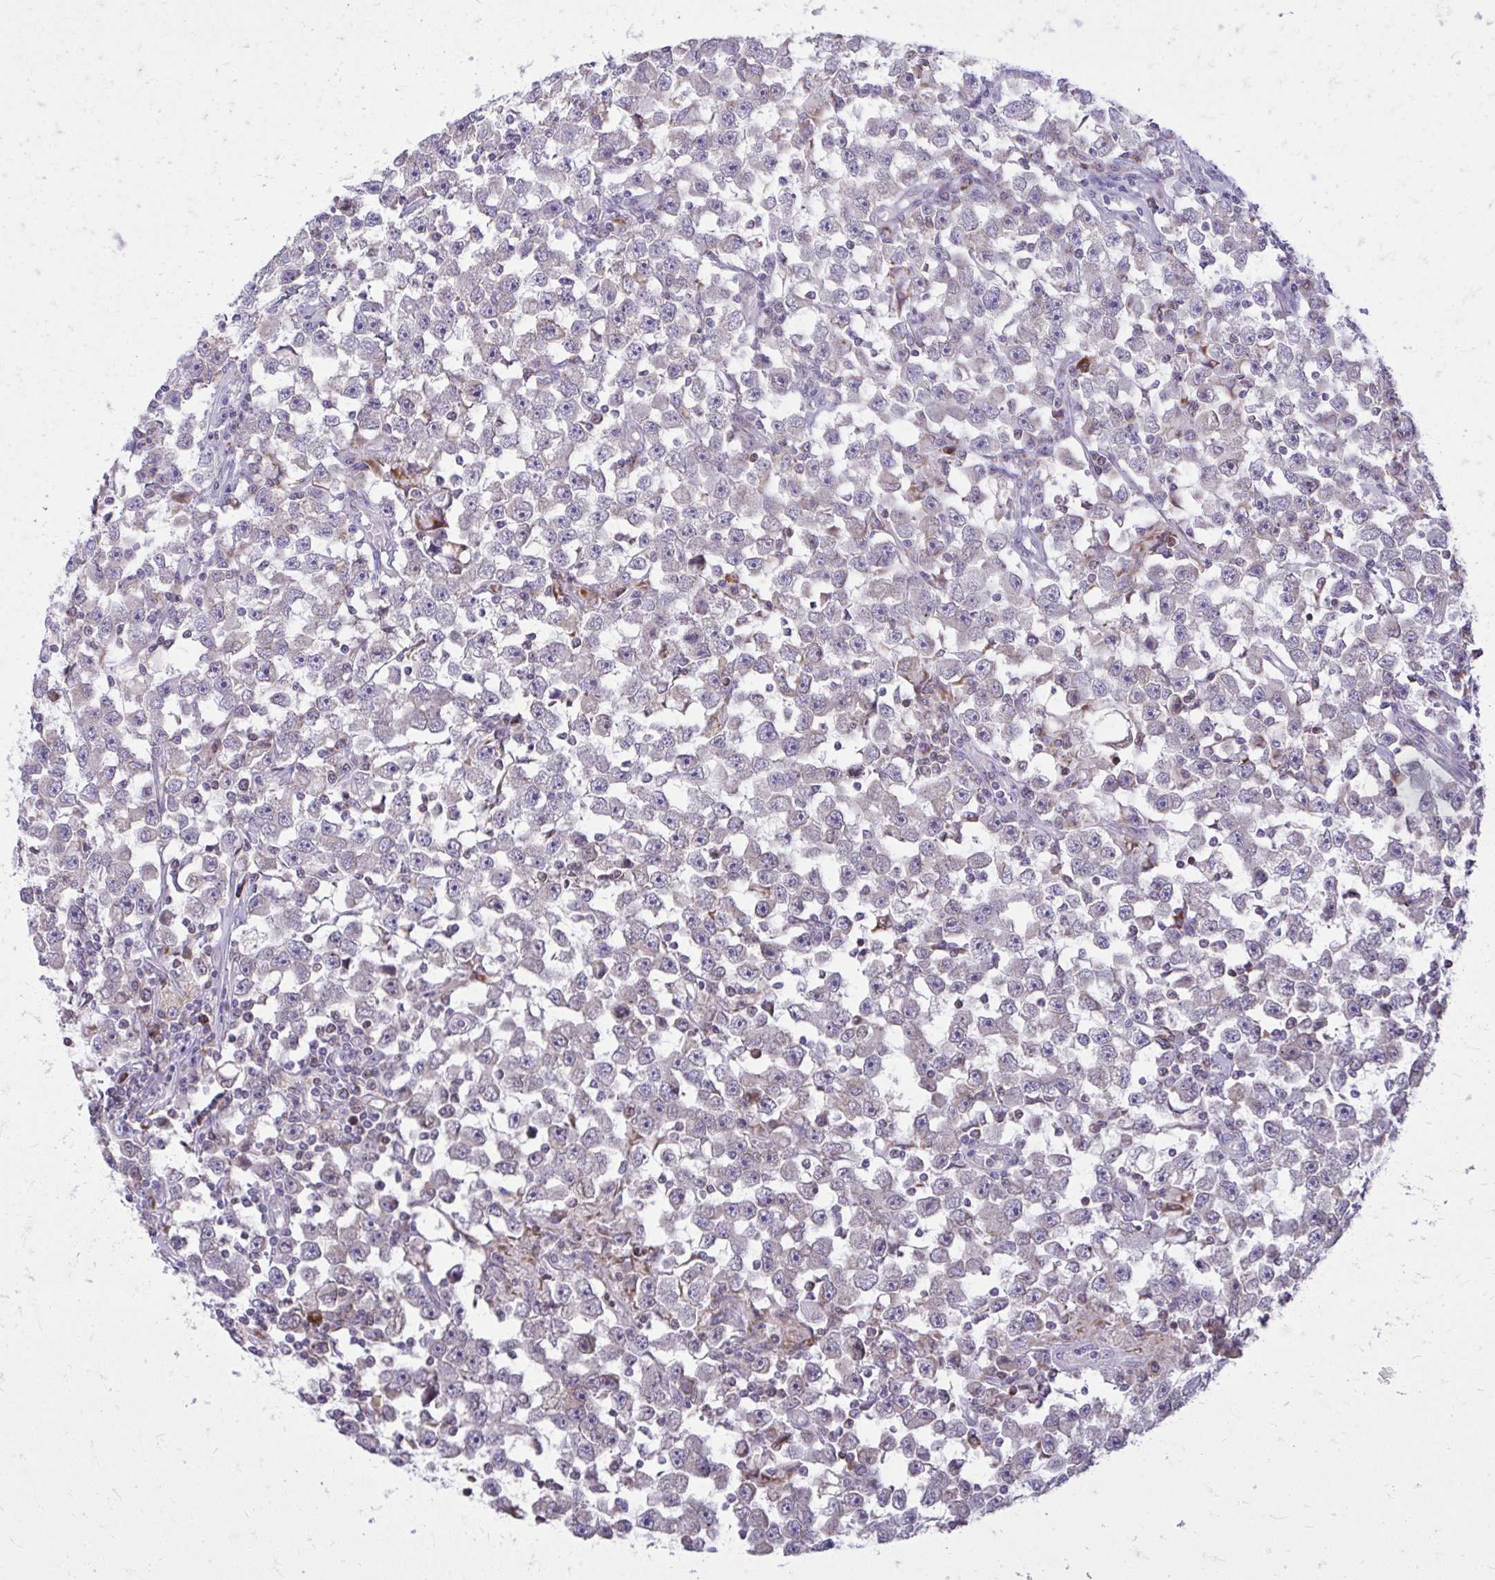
{"staining": {"intensity": "negative", "quantity": "none", "location": "none"}, "tissue": "testis cancer", "cell_type": "Tumor cells", "image_type": "cancer", "snomed": [{"axis": "morphology", "description": "Seminoma, NOS"}, {"axis": "topography", "description": "Testis"}], "caption": "DAB (3,3'-diaminobenzidine) immunohistochemical staining of human testis cancer (seminoma) displays no significant staining in tumor cells. (Brightfield microscopy of DAB immunohistochemistry (IHC) at high magnification).", "gene": "RPS6KA2", "patient": {"sex": "male", "age": 33}}